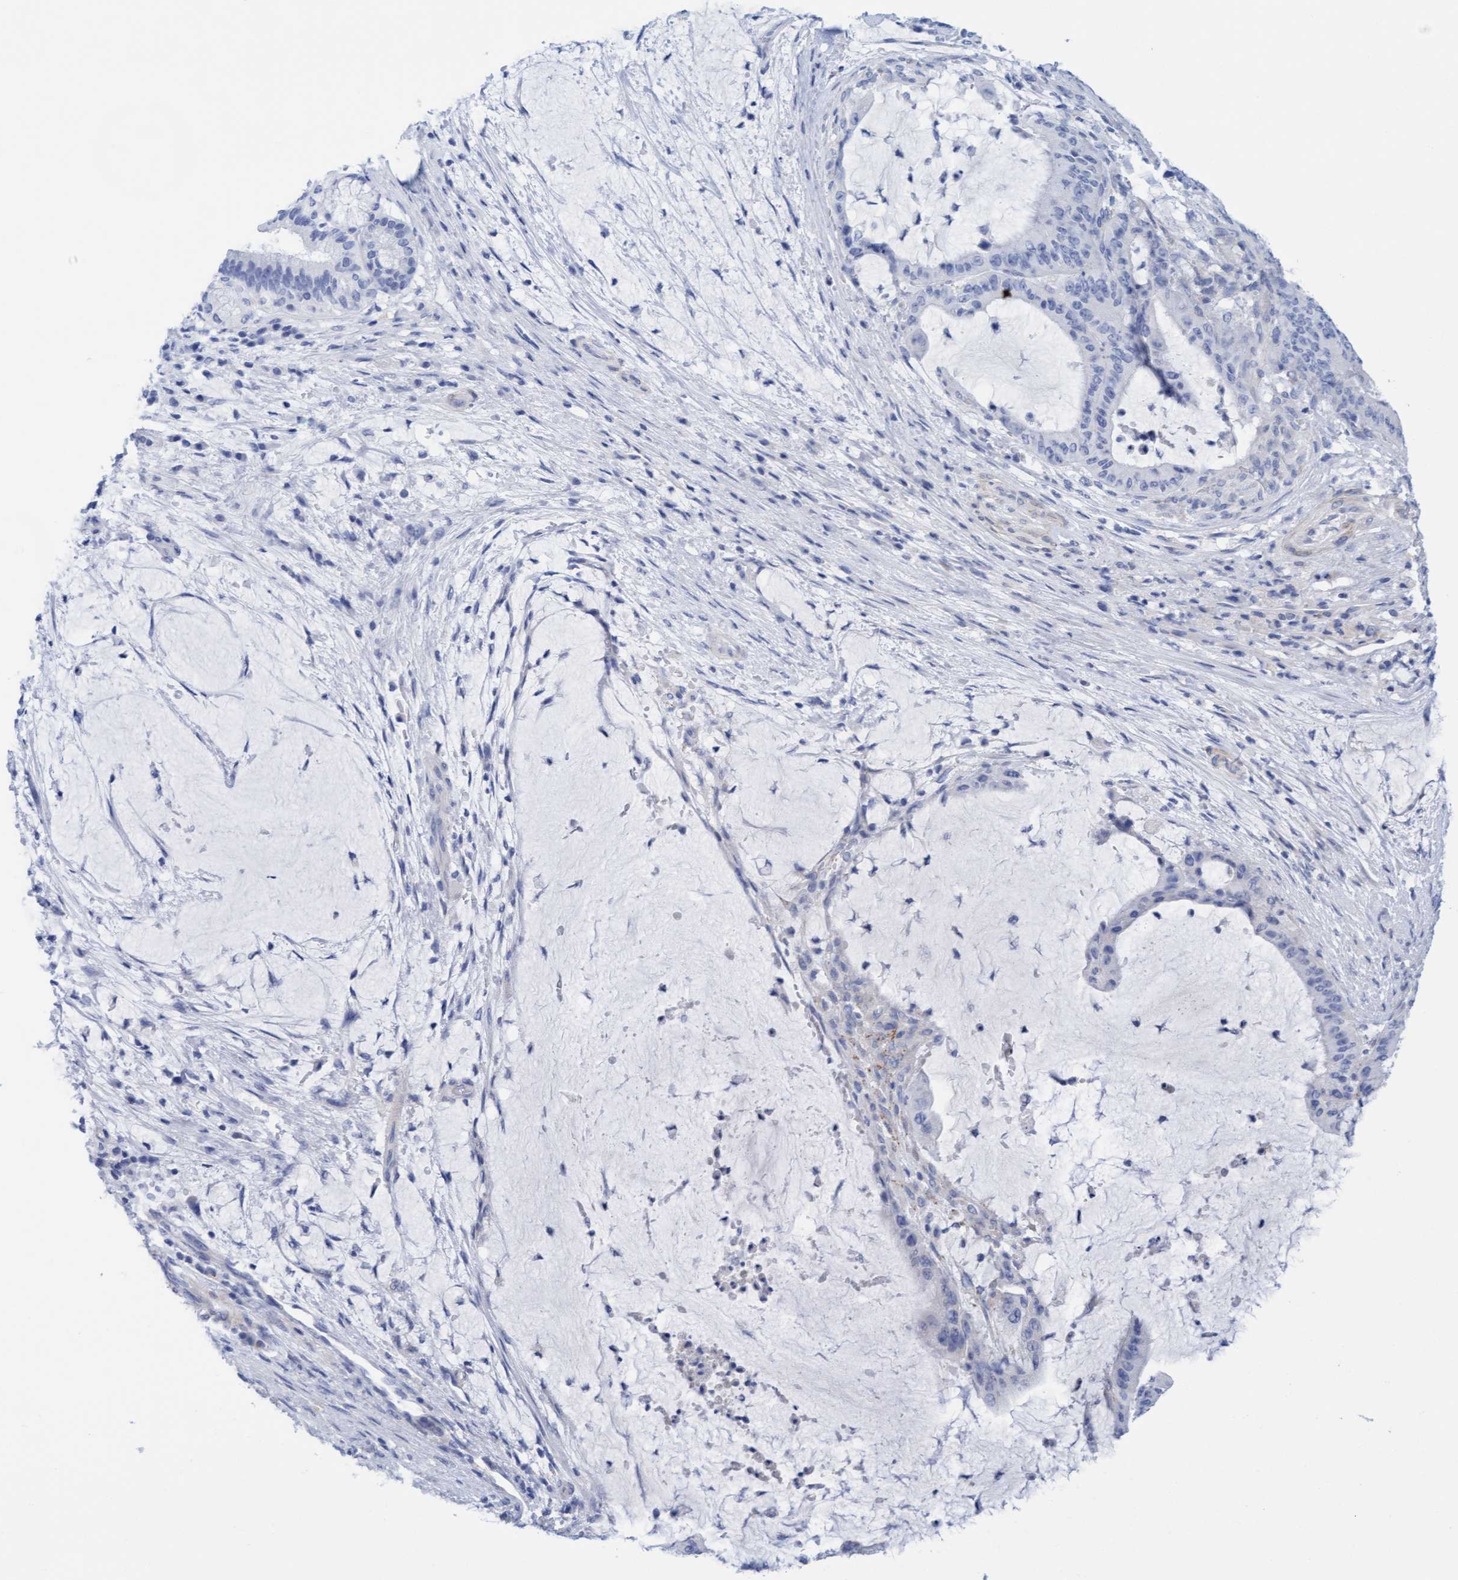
{"staining": {"intensity": "negative", "quantity": "none", "location": "none"}, "tissue": "liver cancer", "cell_type": "Tumor cells", "image_type": "cancer", "snomed": [{"axis": "morphology", "description": "Normal tissue, NOS"}, {"axis": "morphology", "description": "Cholangiocarcinoma"}, {"axis": "topography", "description": "Liver"}, {"axis": "topography", "description": "Peripheral nerve tissue"}], "caption": "Tumor cells show no significant staining in cholangiocarcinoma (liver).", "gene": "CDK5RAP3", "patient": {"sex": "female", "age": 73}}